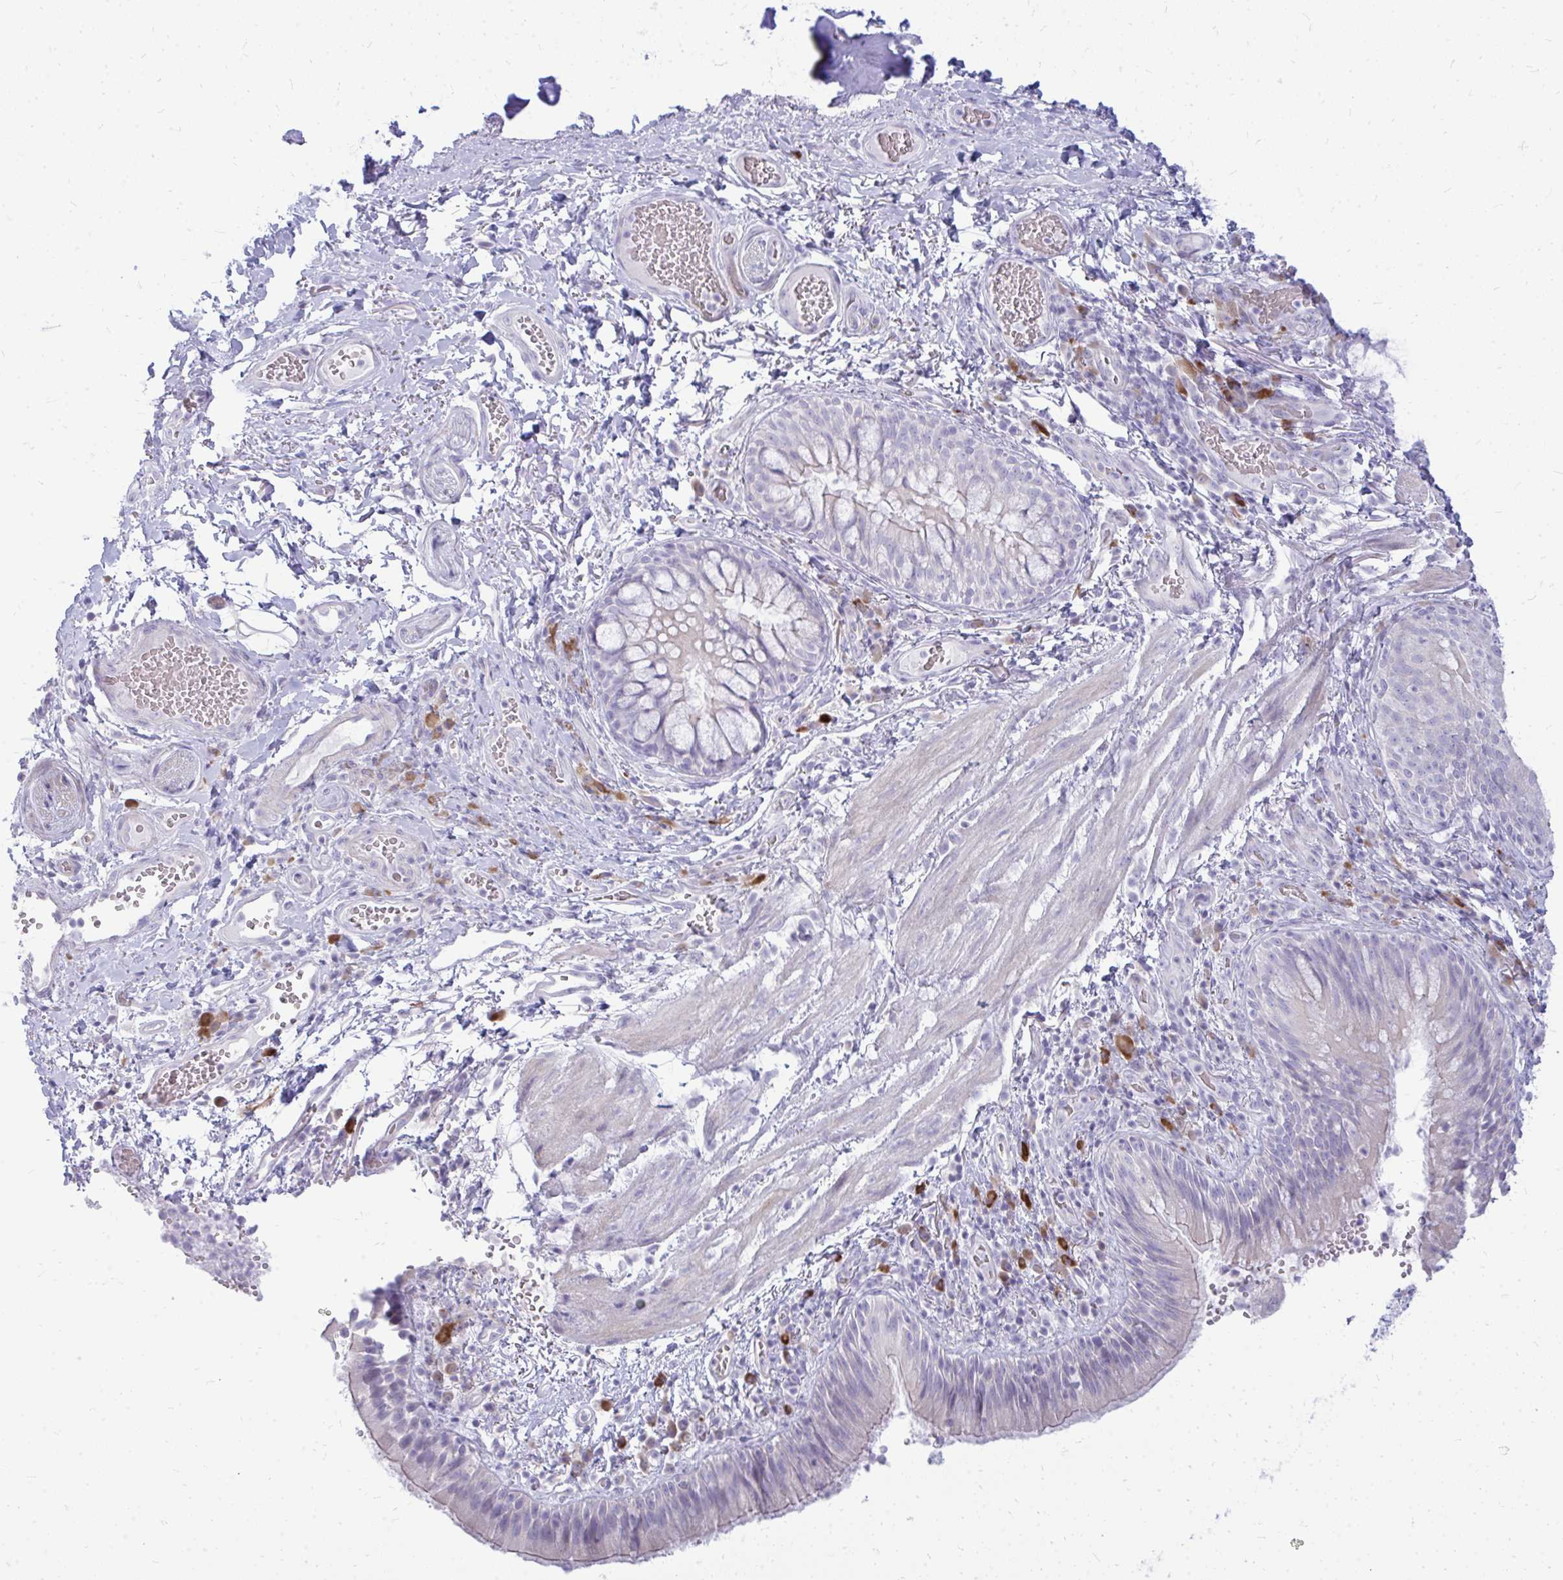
{"staining": {"intensity": "negative", "quantity": "none", "location": "none"}, "tissue": "bronchus", "cell_type": "Respiratory epithelial cells", "image_type": "normal", "snomed": [{"axis": "morphology", "description": "Normal tissue, NOS"}, {"axis": "topography", "description": "Lymph node"}, {"axis": "topography", "description": "Bronchus"}], "caption": "Respiratory epithelial cells are negative for protein expression in normal human bronchus. (Stains: DAB immunohistochemistry with hematoxylin counter stain, Microscopy: brightfield microscopy at high magnification).", "gene": "TSPEAR", "patient": {"sex": "male", "age": 56}}